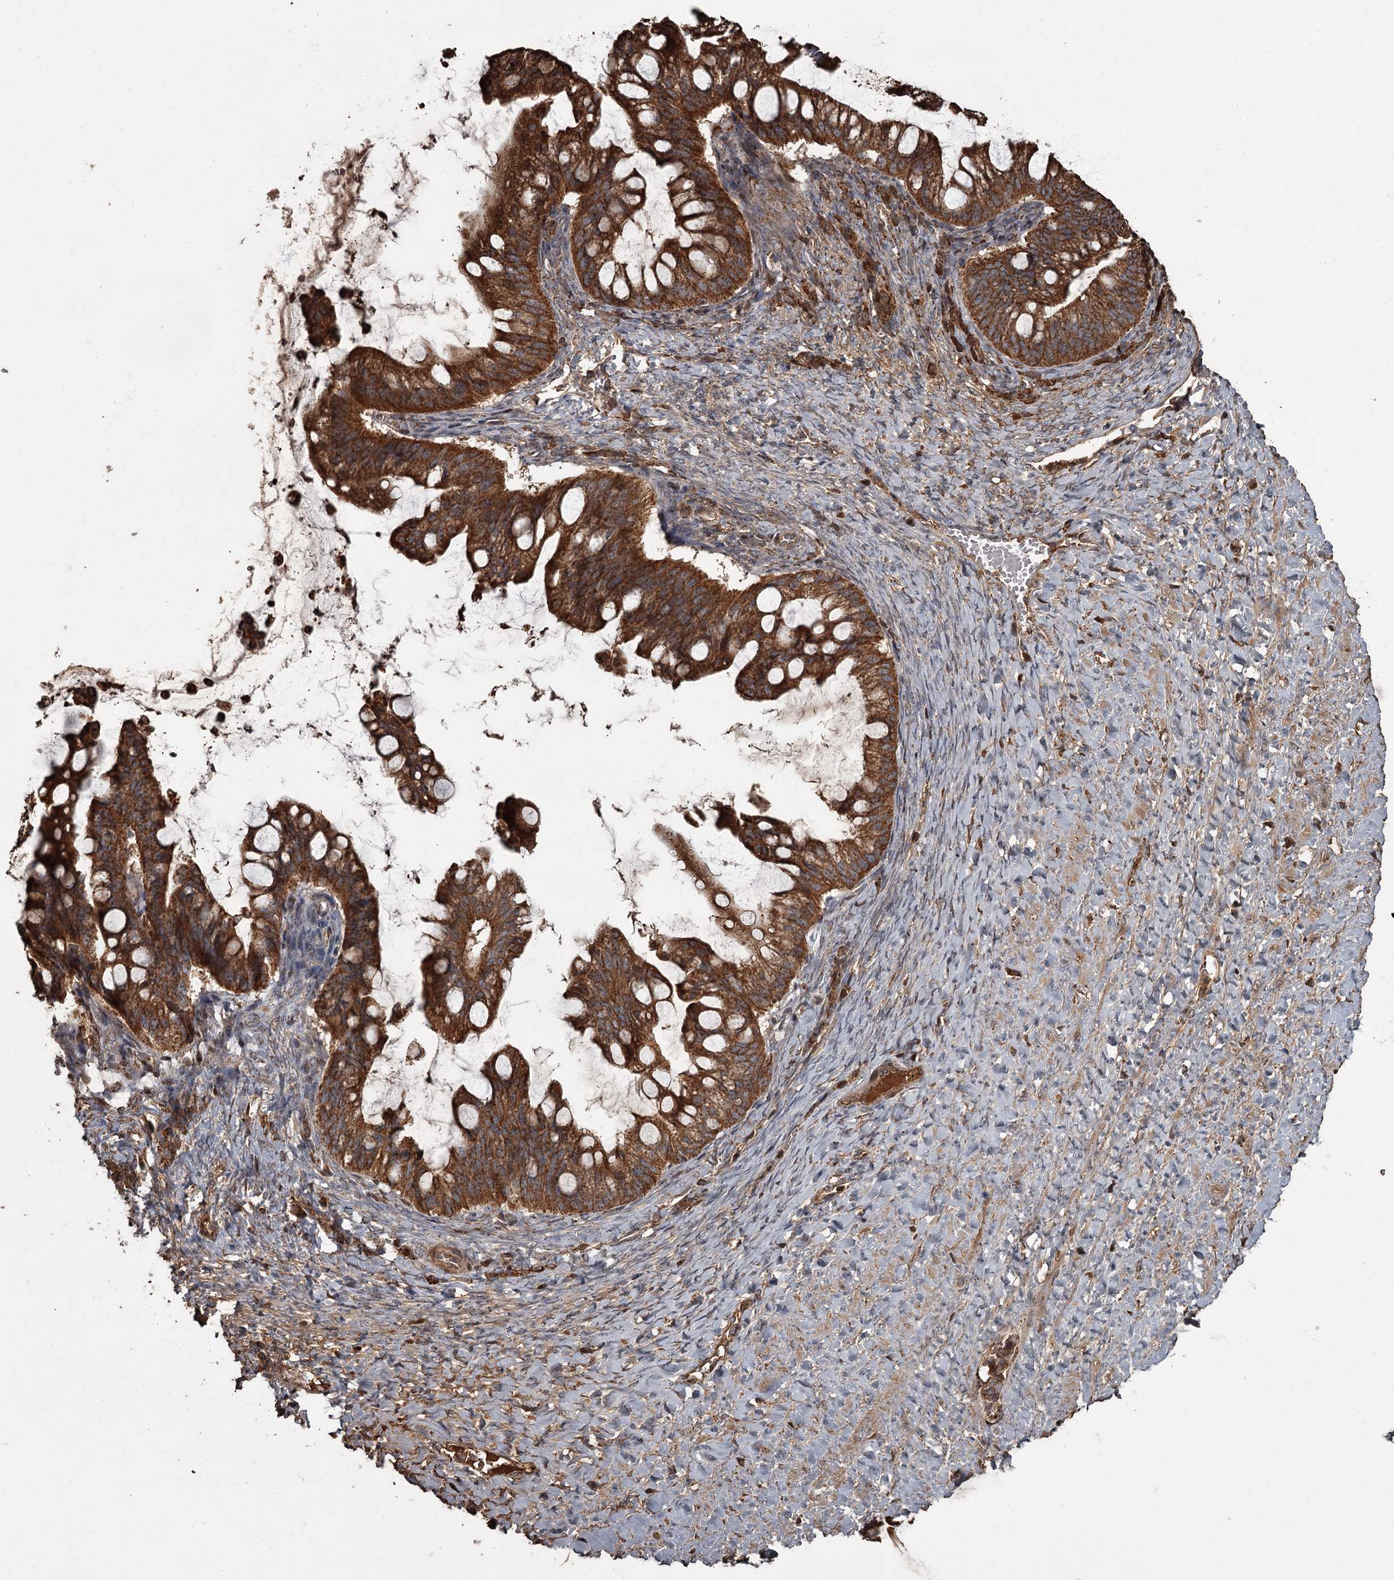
{"staining": {"intensity": "strong", "quantity": ">75%", "location": "cytoplasmic/membranous"}, "tissue": "ovarian cancer", "cell_type": "Tumor cells", "image_type": "cancer", "snomed": [{"axis": "morphology", "description": "Cystadenocarcinoma, mucinous, NOS"}, {"axis": "topography", "description": "Ovary"}], "caption": "An image of human mucinous cystadenocarcinoma (ovarian) stained for a protein demonstrates strong cytoplasmic/membranous brown staining in tumor cells.", "gene": "THAP9", "patient": {"sex": "female", "age": 73}}